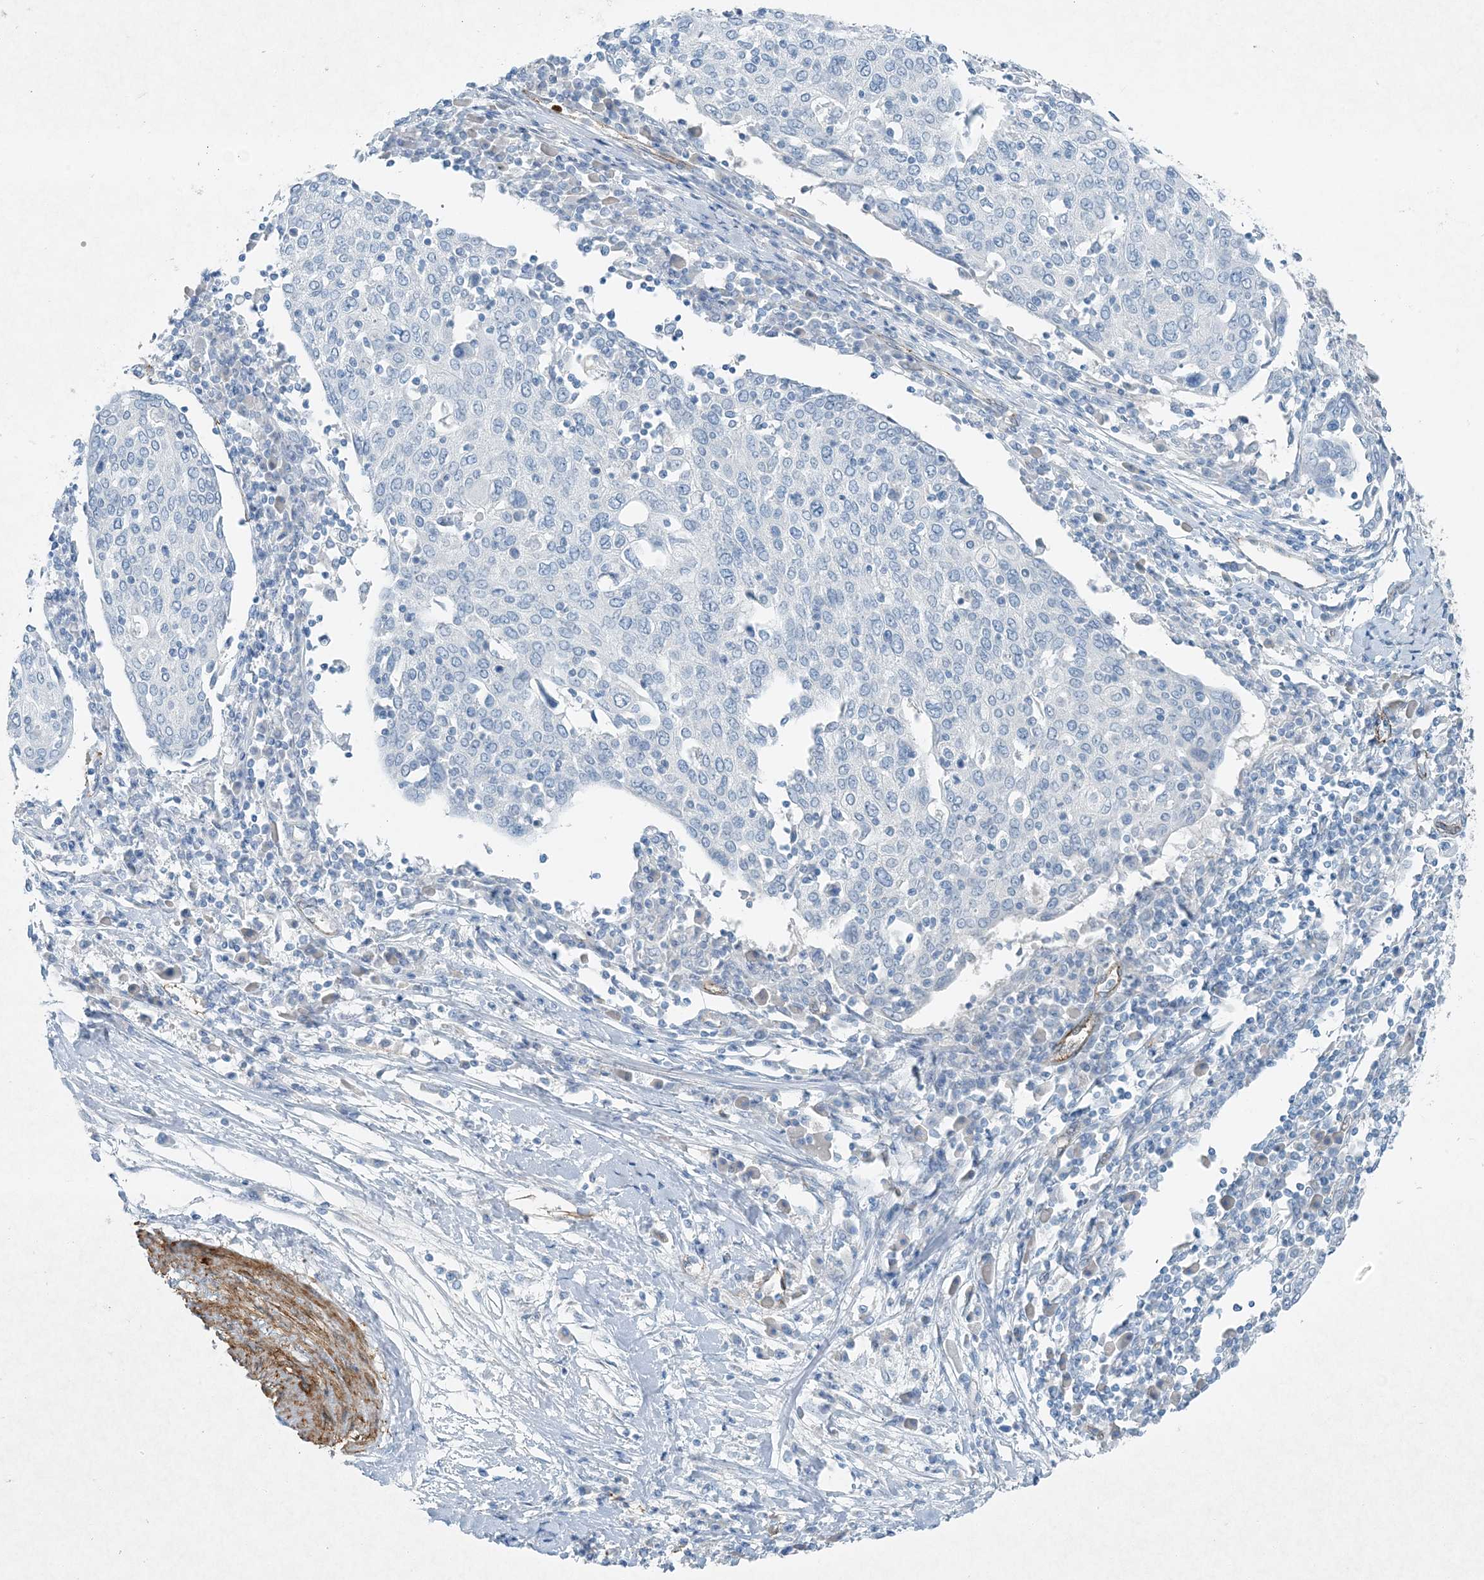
{"staining": {"intensity": "negative", "quantity": "none", "location": "none"}, "tissue": "cervical cancer", "cell_type": "Tumor cells", "image_type": "cancer", "snomed": [{"axis": "morphology", "description": "Squamous cell carcinoma, NOS"}, {"axis": "topography", "description": "Cervix"}], "caption": "Protein analysis of cervical squamous cell carcinoma exhibits no significant staining in tumor cells.", "gene": "PGM5", "patient": {"sex": "female", "age": 40}}